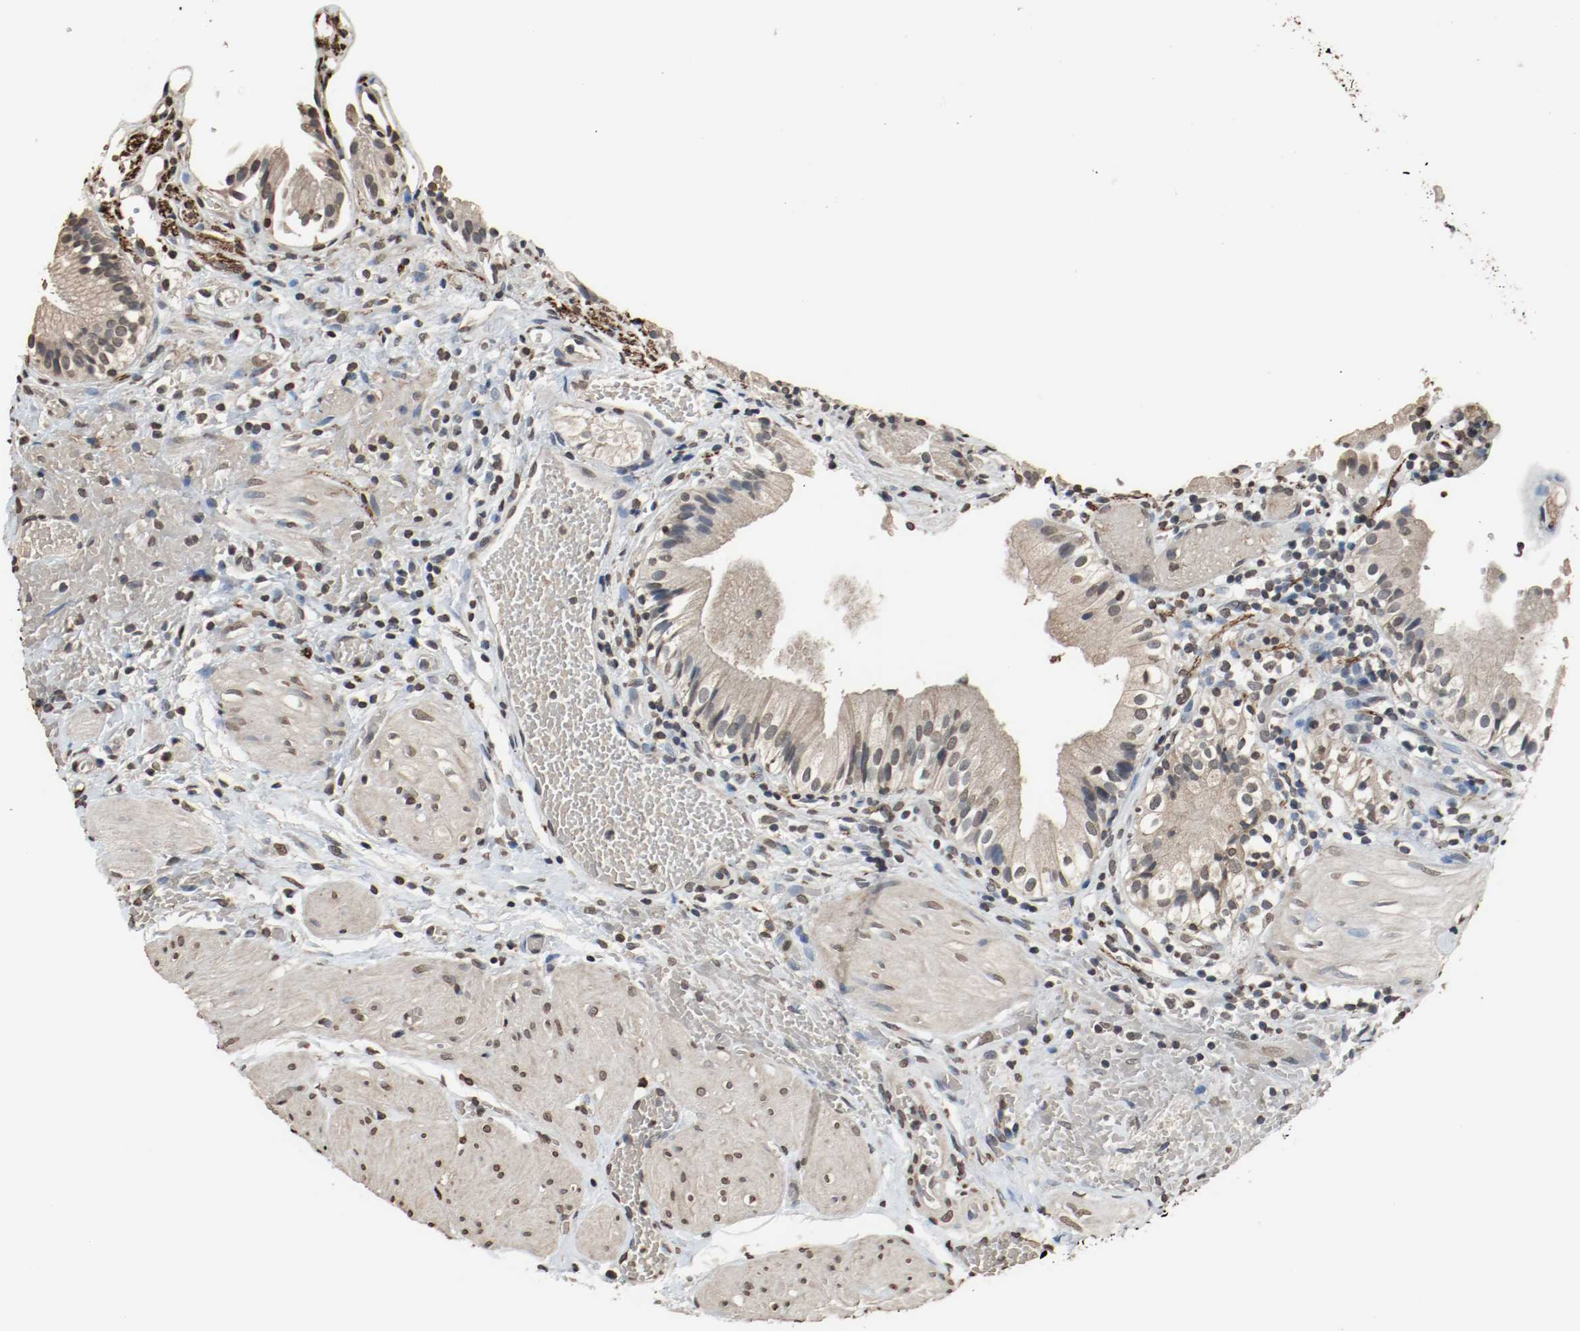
{"staining": {"intensity": "weak", "quantity": "<25%", "location": "cytoplasmic/membranous"}, "tissue": "gallbladder", "cell_type": "Glandular cells", "image_type": "normal", "snomed": [{"axis": "morphology", "description": "Normal tissue, NOS"}, {"axis": "topography", "description": "Gallbladder"}], "caption": "The immunohistochemistry (IHC) image has no significant positivity in glandular cells of gallbladder.", "gene": "RTN4", "patient": {"sex": "male", "age": 65}}